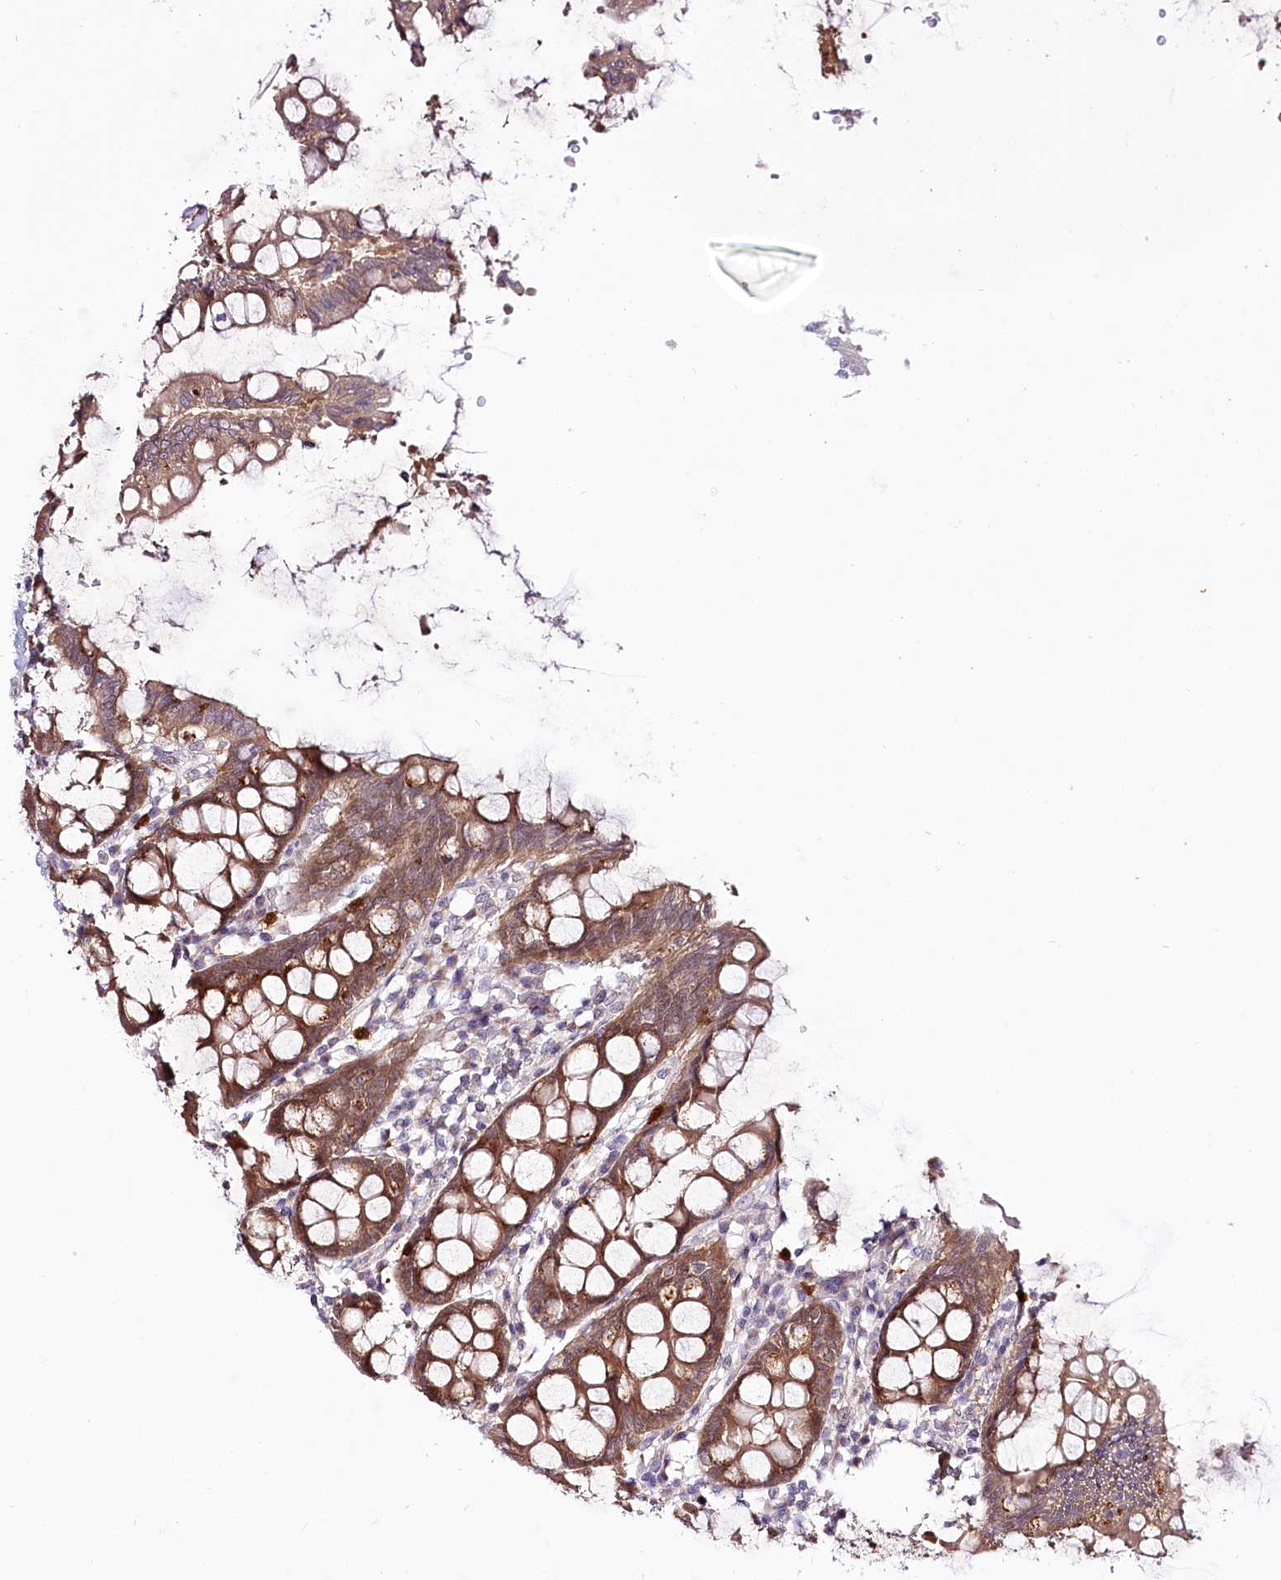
{"staining": {"intensity": "weak", "quantity": ">75%", "location": "cytoplasmic/membranous"}, "tissue": "colon", "cell_type": "Endothelial cells", "image_type": "normal", "snomed": [{"axis": "morphology", "description": "Normal tissue, NOS"}, {"axis": "topography", "description": "Colon"}], "caption": "Immunohistochemical staining of normal colon reveals low levels of weak cytoplasmic/membranous expression in approximately >75% of endothelial cells. (DAB IHC, brown staining for protein, blue staining for nuclei).", "gene": "VWA5A", "patient": {"sex": "female", "age": 79}}